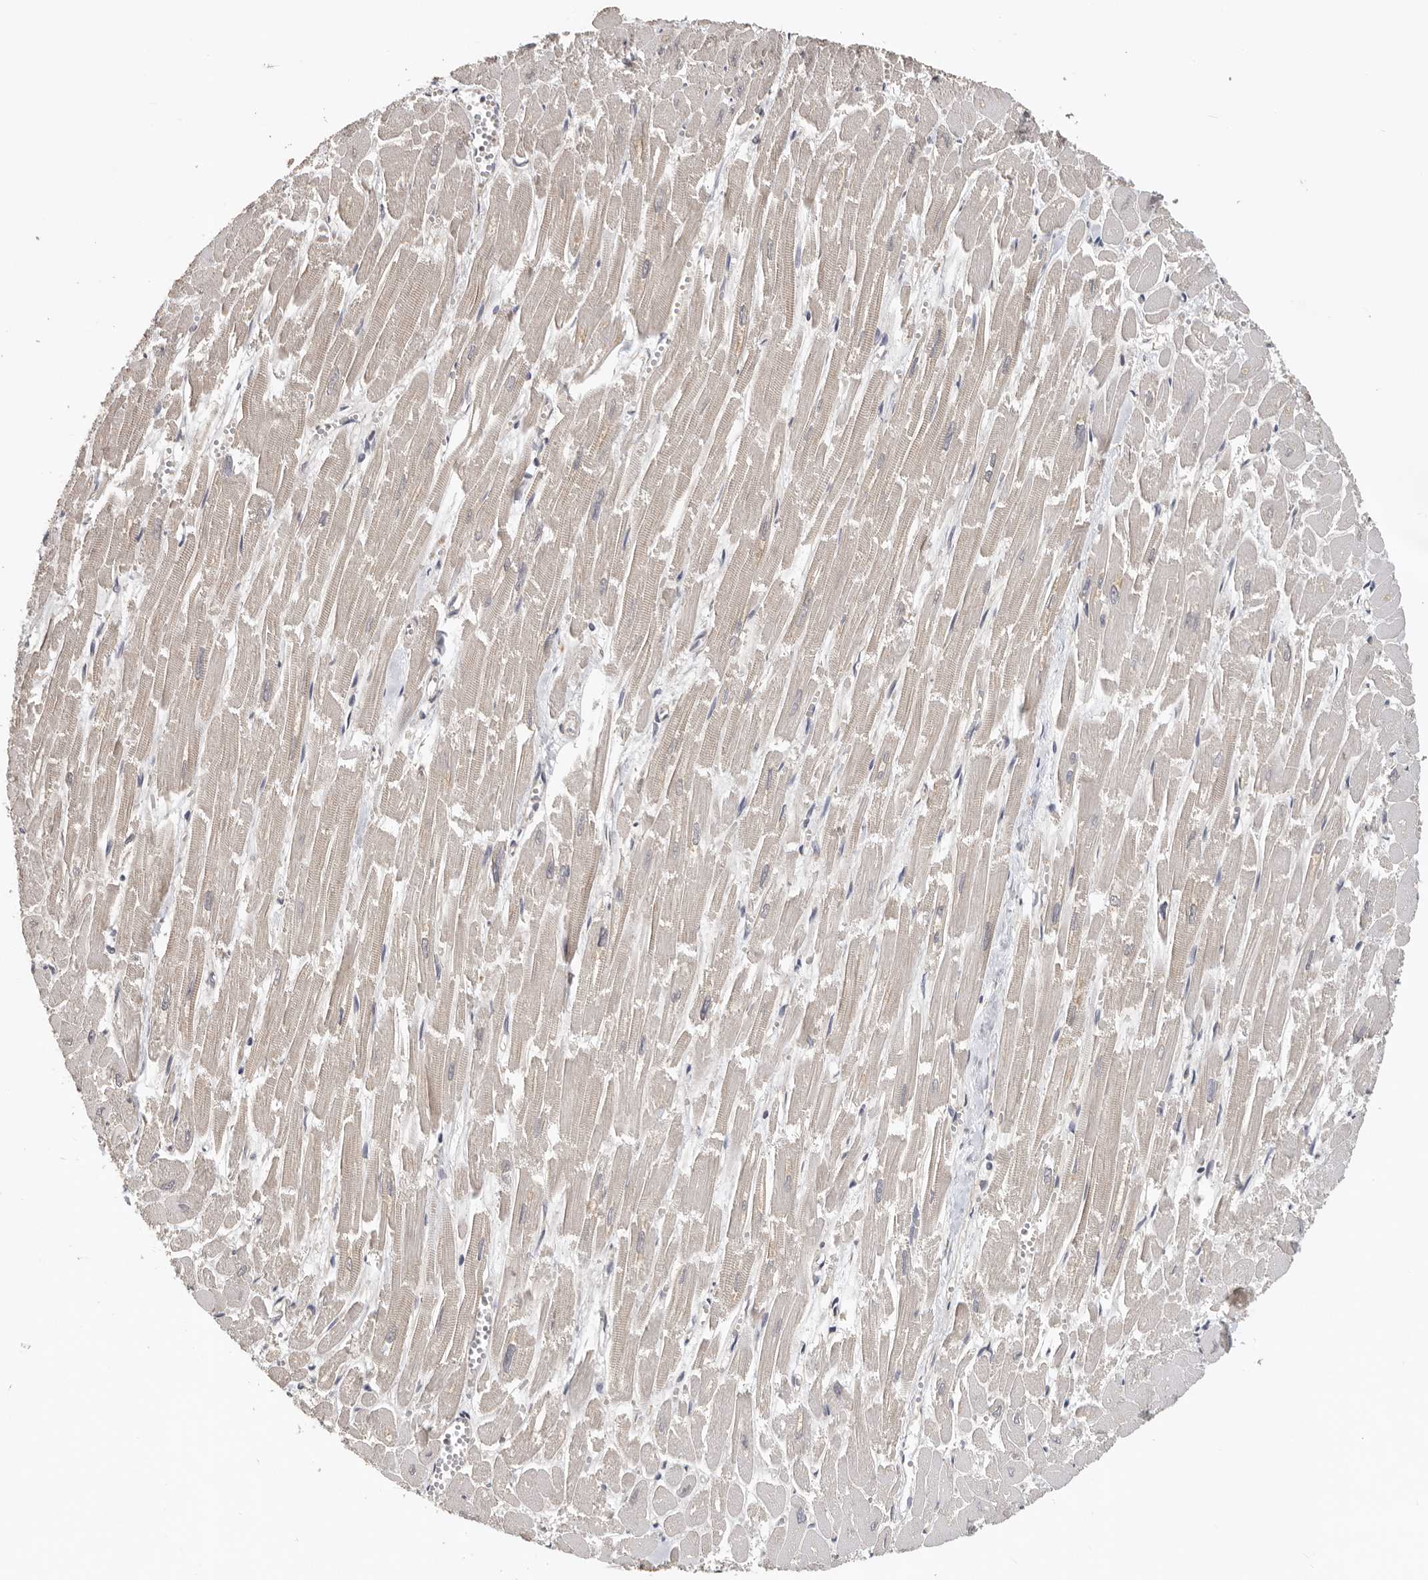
{"staining": {"intensity": "negative", "quantity": "none", "location": "none"}, "tissue": "heart muscle", "cell_type": "Cardiomyocytes", "image_type": "normal", "snomed": [{"axis": "morphology", "description": "Normal tissue, NOS"}, {"axis": "topography", "description": "Heart"}], "caption": "IHC histopathology image of normal human heart muscle stained for a protein (brown), which displays no expression in cardiomyocytes.", "gene": "HENMT1", "patient": {"sex": "male", "age": 54}}